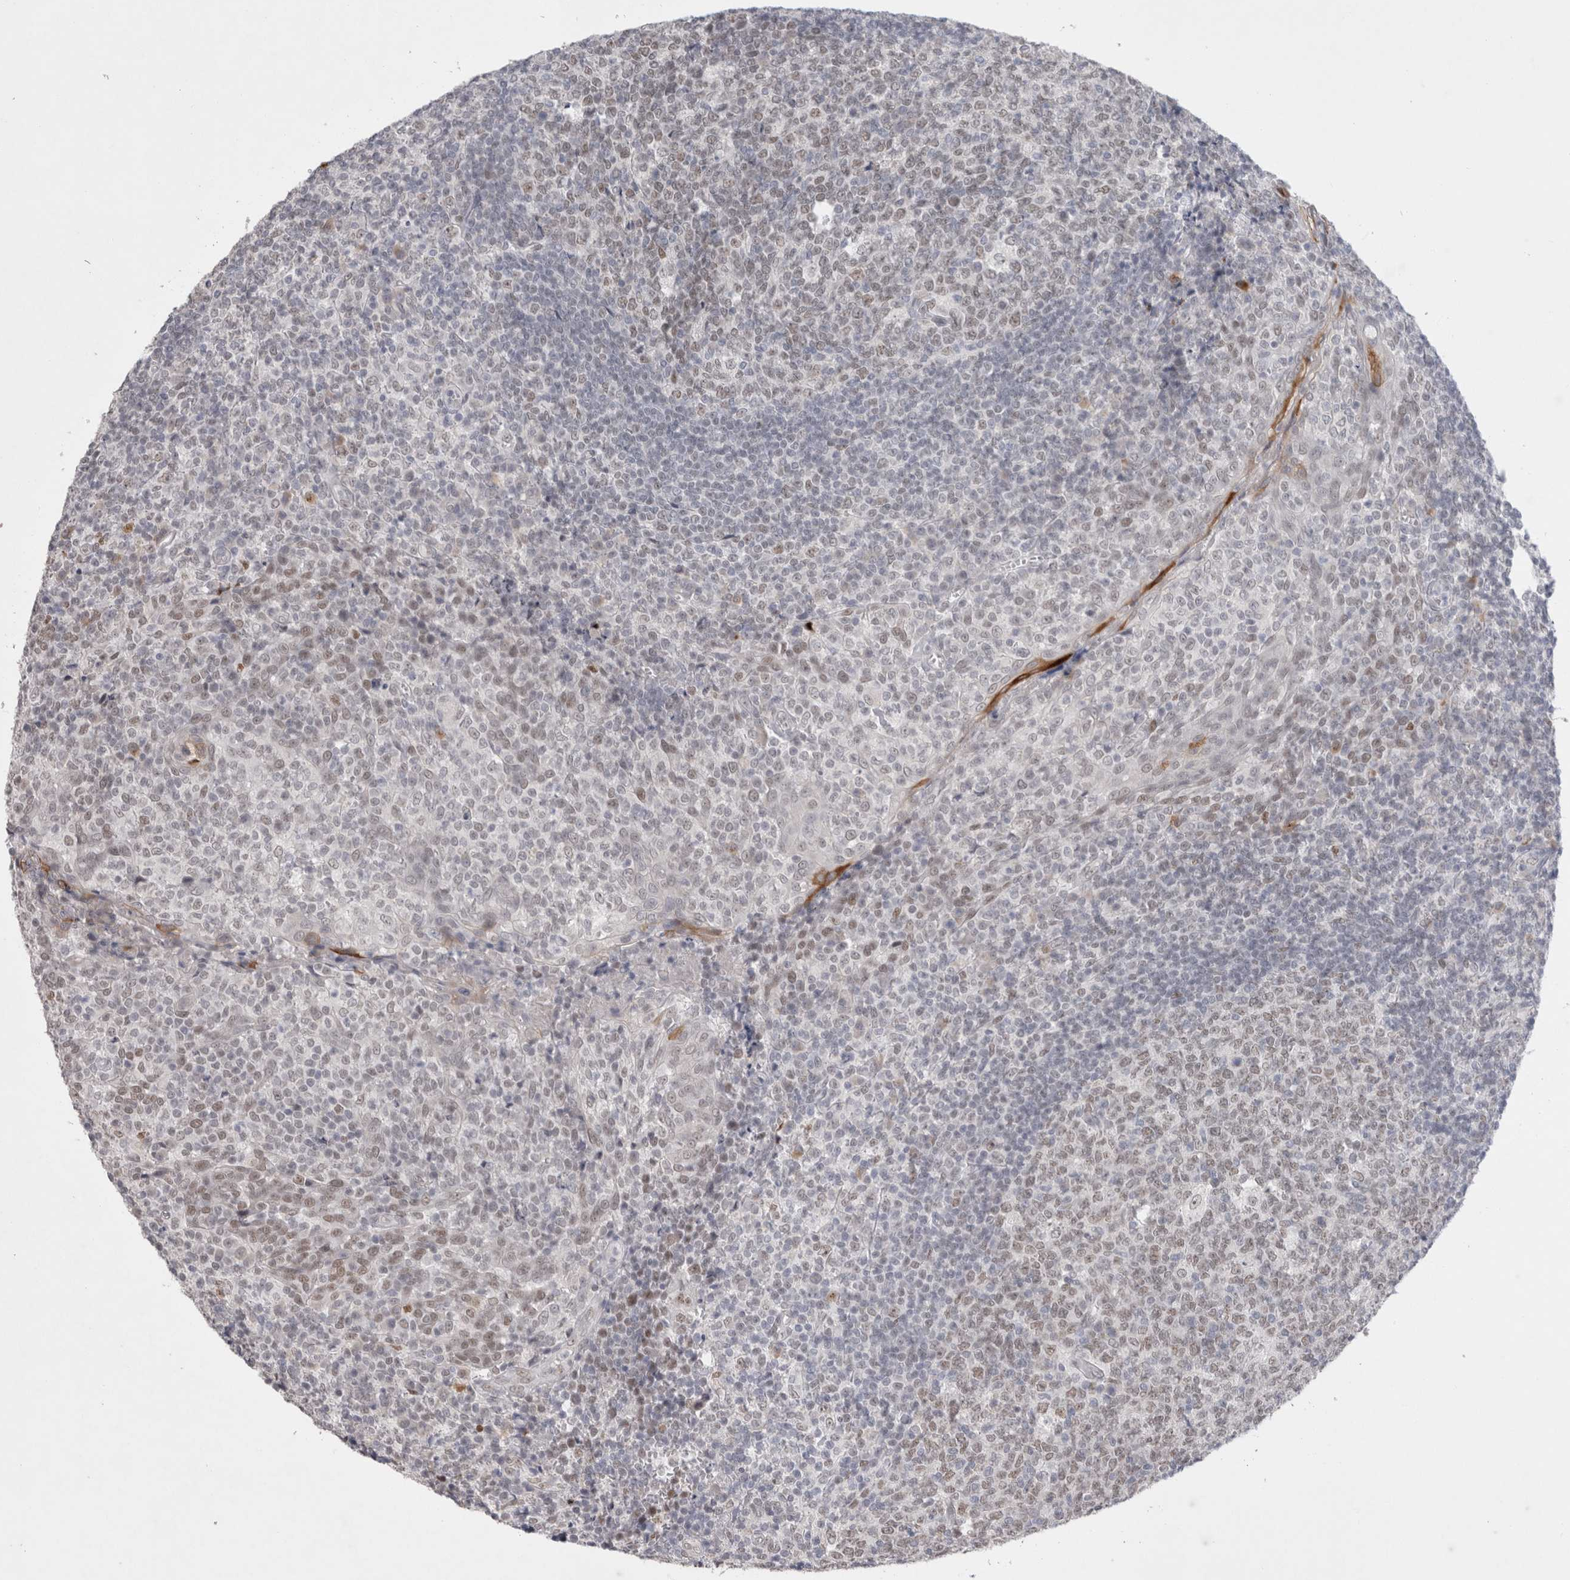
{"staining": {"intensity": "moderate", "quantity": "25%-75%", "location": "nuclear"}, "tissue": "tonsil", "cell_type": "Germinal center cells", "image_type": "normal", "snomed": [{"axis": "morphology", "description": "Normal tissue, NOS"}, {"axis": "topography", "description": "Tonsil"}], "caption": "High-magnification brightfield microscopy of benign tonsil stained with DAB (3,3'-diaminobenzidine) (brown) and counterstained with hematoxylin (blue). germinal center cells exhibit moderate nuclear expression is present in approximately25%-75% of cells.", "gene": "RECQL4", "patient": {"sex": "female", "age": 19}}